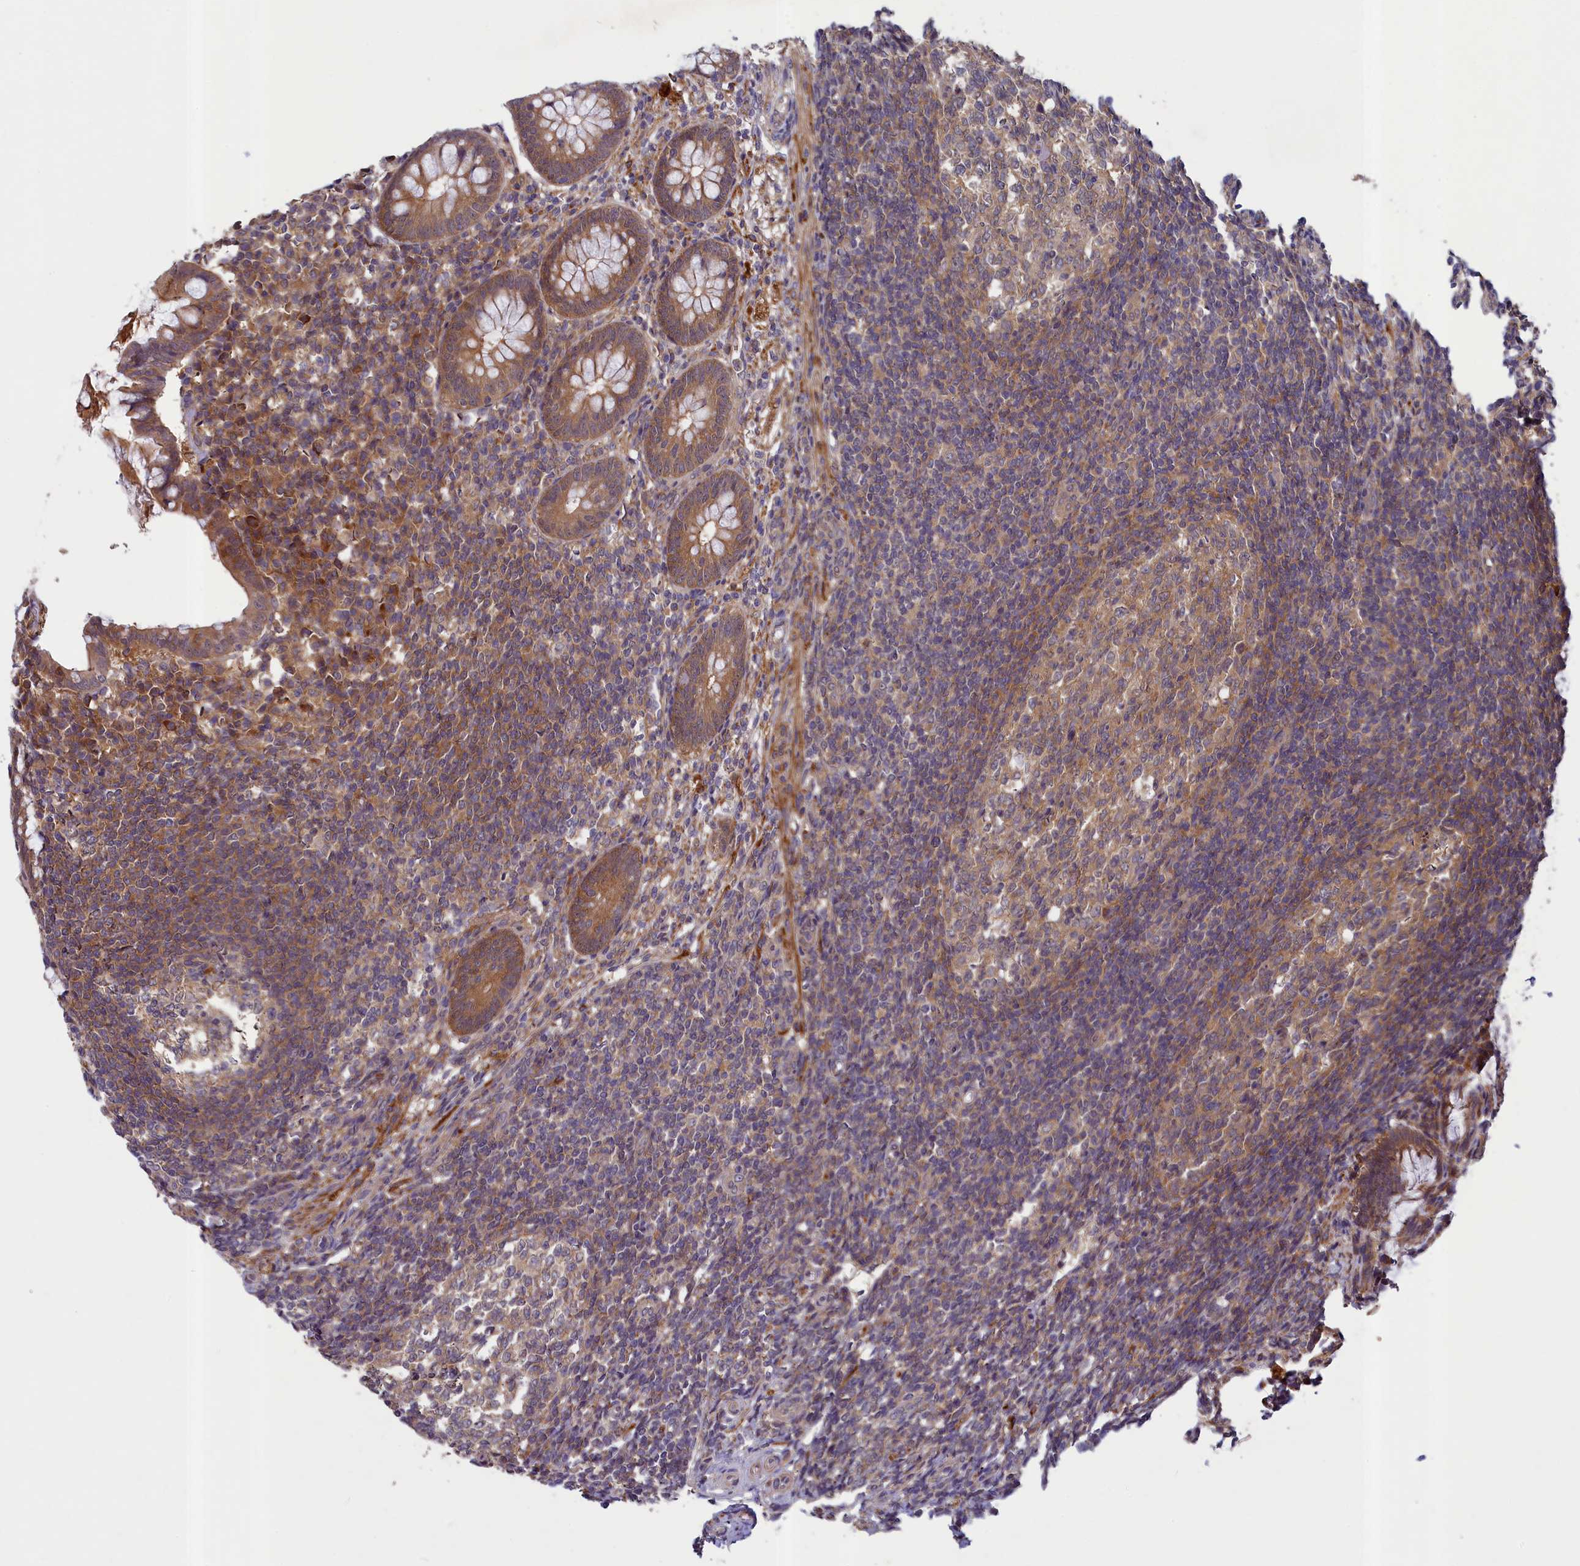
{"staining": {"intensity": "moderate", "quantity": ">75%", "location": "cytoplasmic/membranous"}, "tissue": "appendix", "cell_type": "Glandular cells", "image_type": "normal", "snomed": [{"axis": "morphology", "description": "Normal tissue, NOS"}, {"axis": "topography", "description": "Appendix"}], "caption": "Protein expression by immunohistochemistry (IHC) displays moderate cytoplasmic/membranous staining in about >75% of glandular cells in normal appendix.", "gene": "NUBP1", "patient": {"sex": "female", "age": 33}}